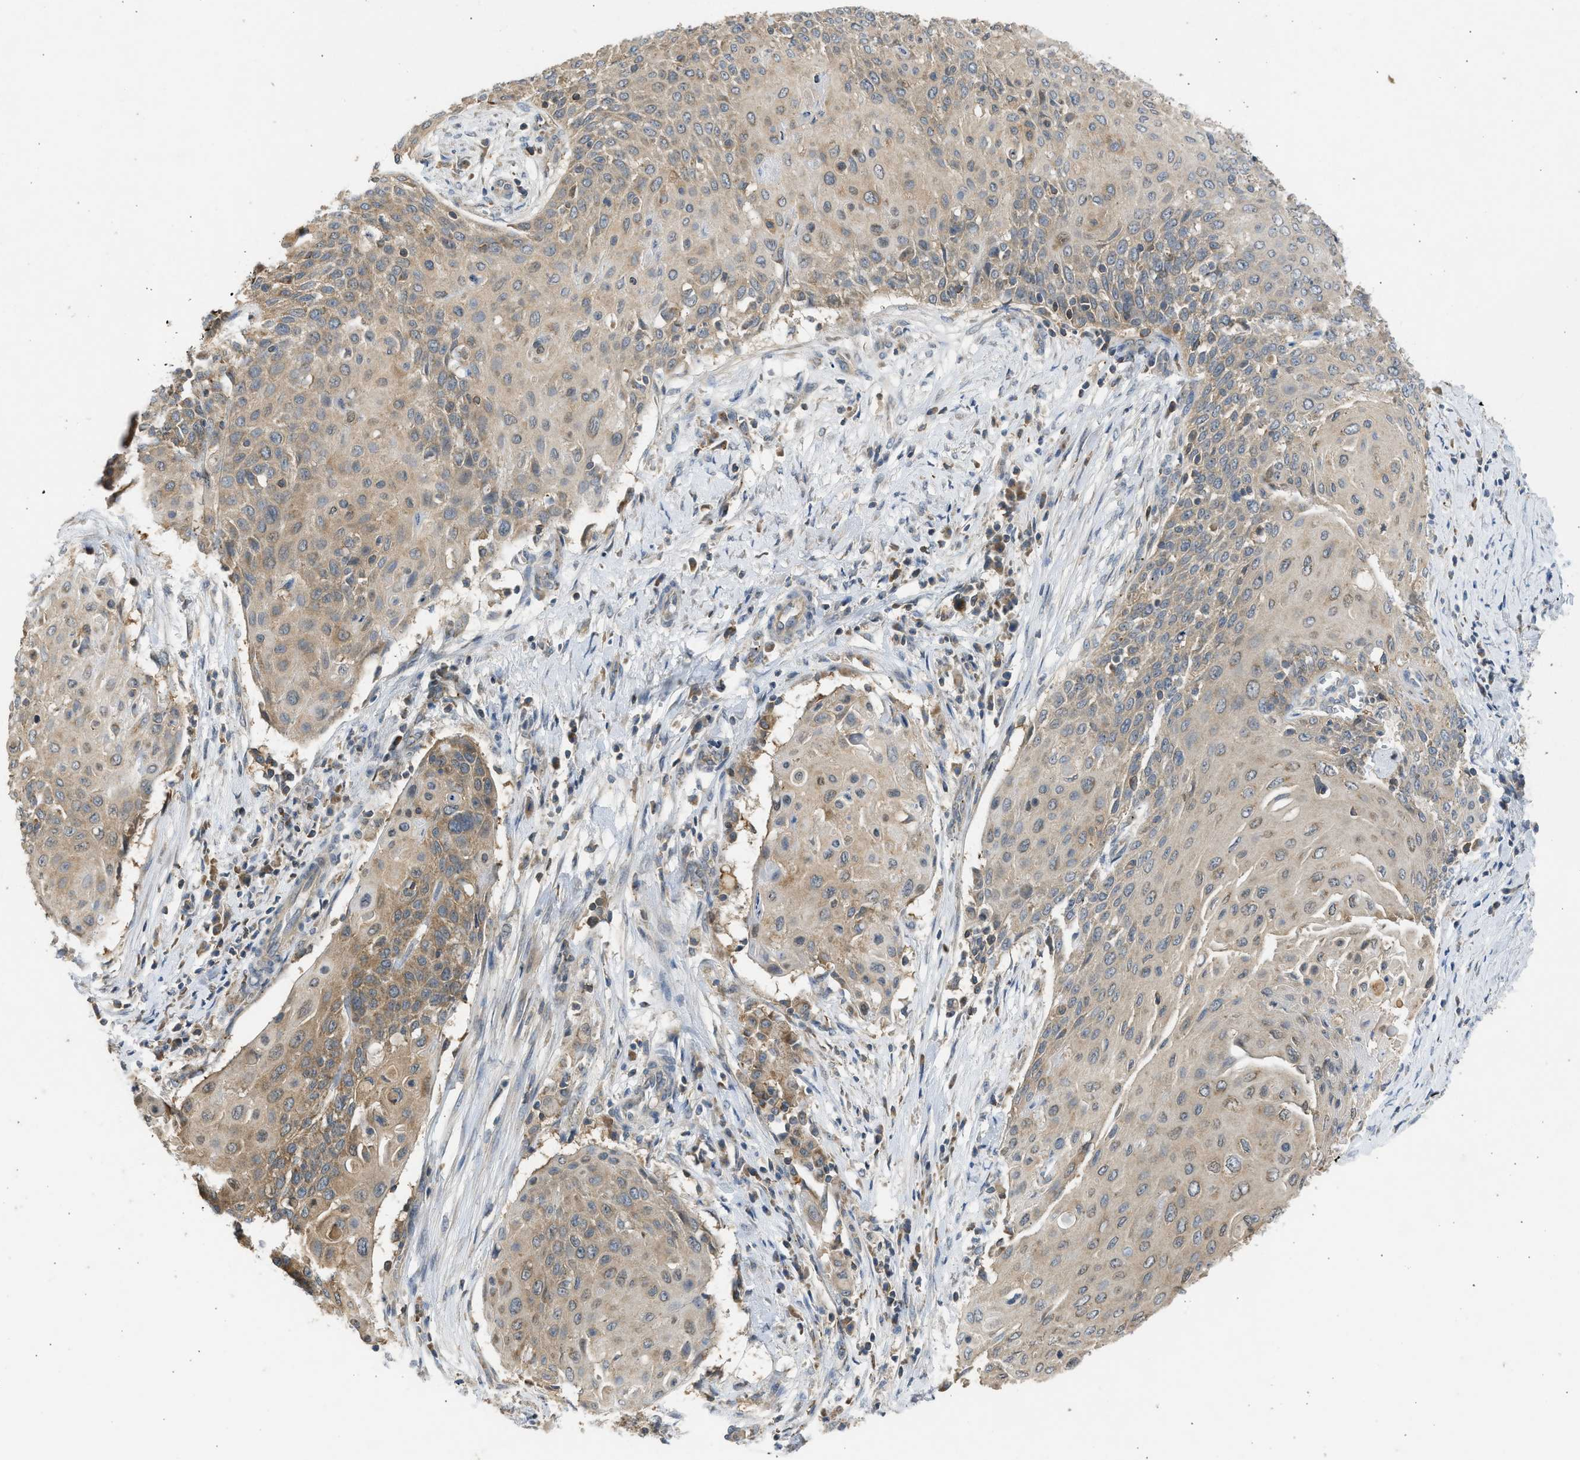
{"staining": {"intensity": "moderate", "quantity": ">75%", "location": "cytoplasmic/membranous"}, "tissue": "cervical cancer", "cell_type": "Tumor cells", "image_type": "cancer", "snomed": [{"axis": "morphology", "description": "Squamous cell carcinoma, NOS"}, {"axis": "topography", "description": "Cervix"}], "caption": "About >75% of tumor cells in human cervical cancer (squamous cell carcinoma) display moderate cytoplasmic/membranous protein staining as visualized by brown immunohistochemical staining.", "gene": "CYP1A1", "patient": {"sex": "female", "age": 39}}